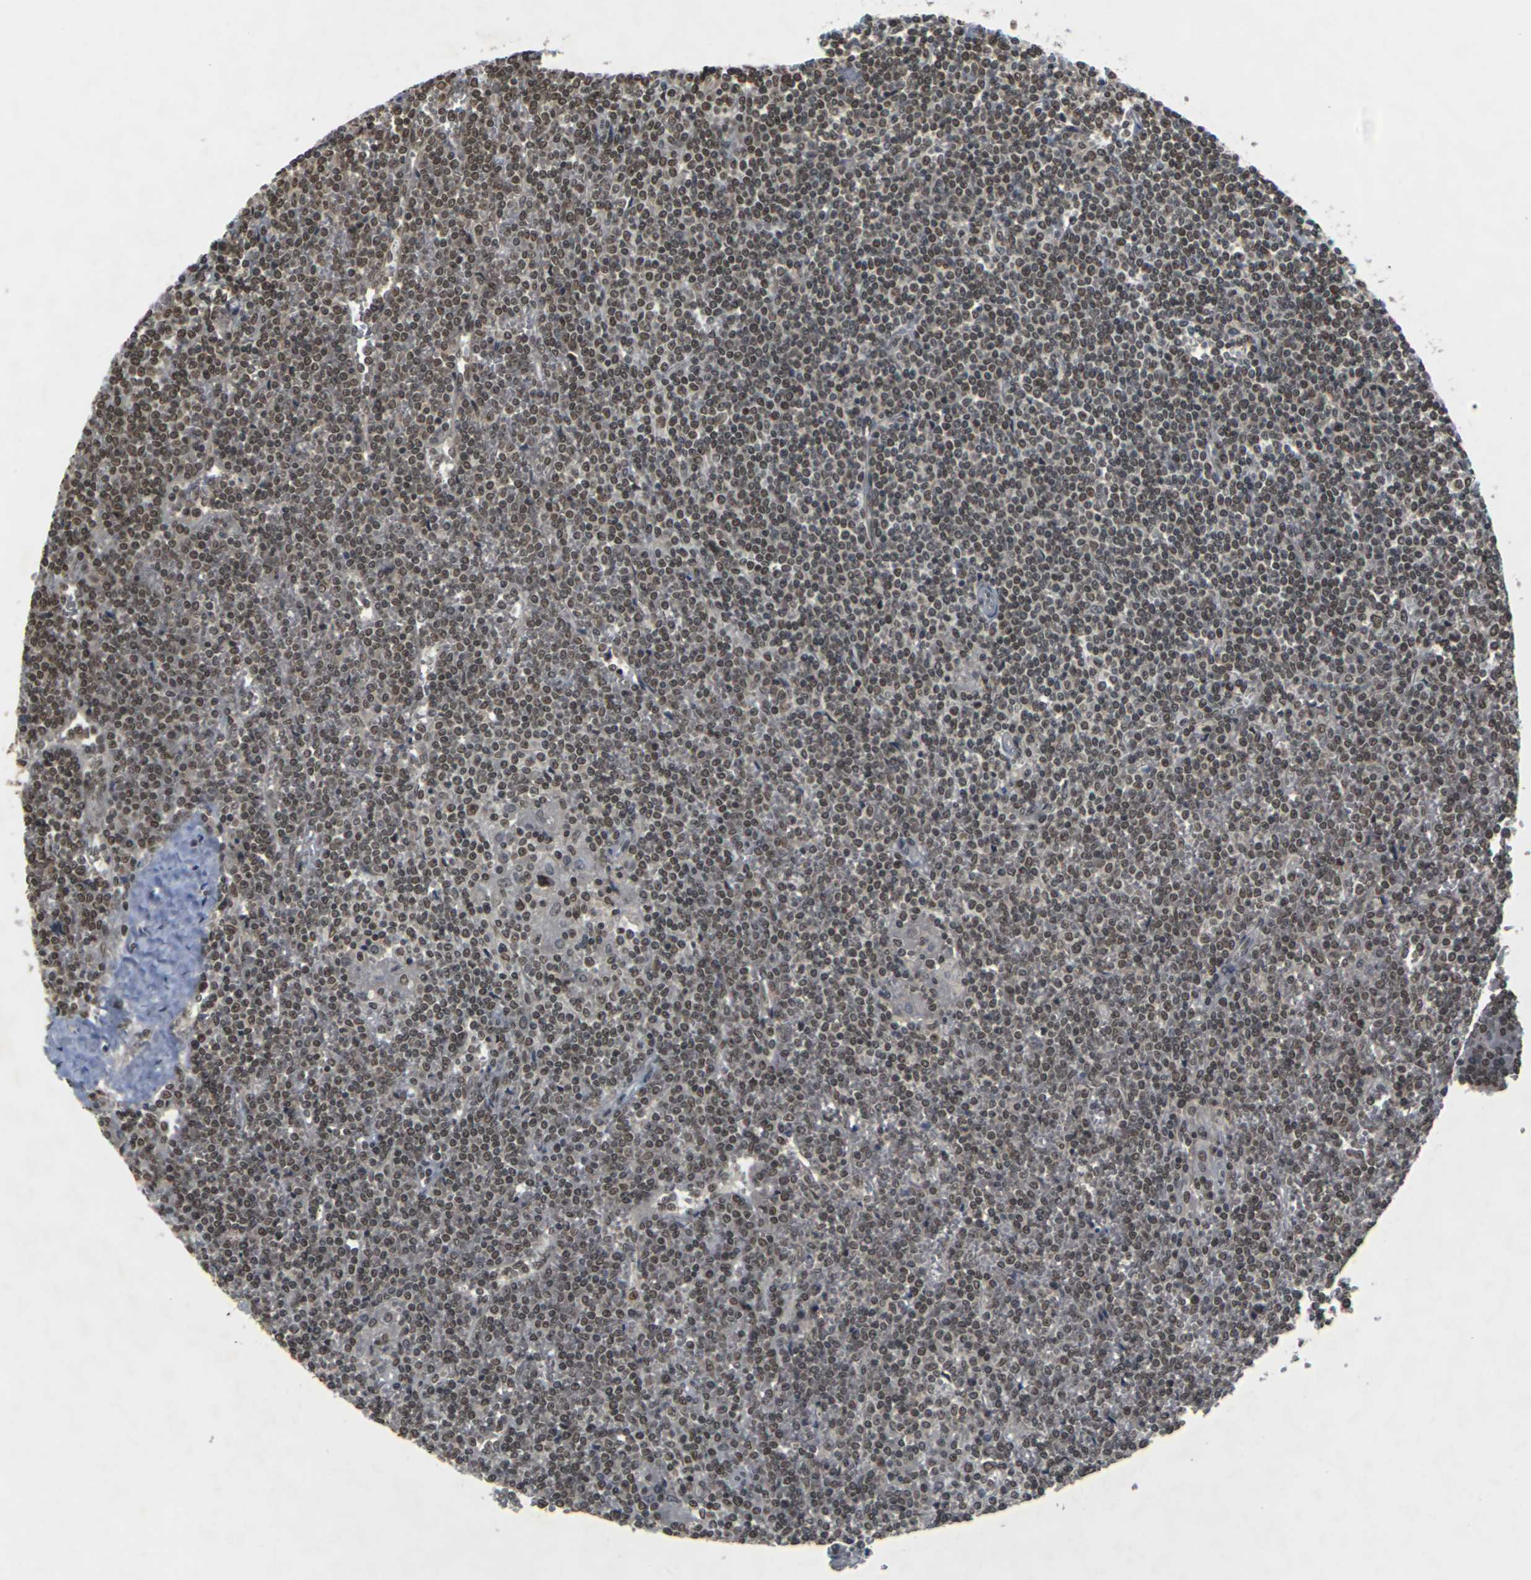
{"staining": {"intensity": "moderate", "quantity": ">75%", "location": "nuclear"}, "tissue": "lymphoma", "cell_type": "Tumor cells", "image_type": "cancer", "snomed": [{"axis": "morphology", "description": "Malignant lymphoma, non-Hodgkin's type, Low grade"}, {"axis": "topography", "description": "Spleen"}], "caption": "Brown immunohistochemical staining in lymphoma exhibits moderate nuclear positivity in about >75% of tumor cells.", "gene": "NELFA", "patient": {"sex": "female", "age": 19}}